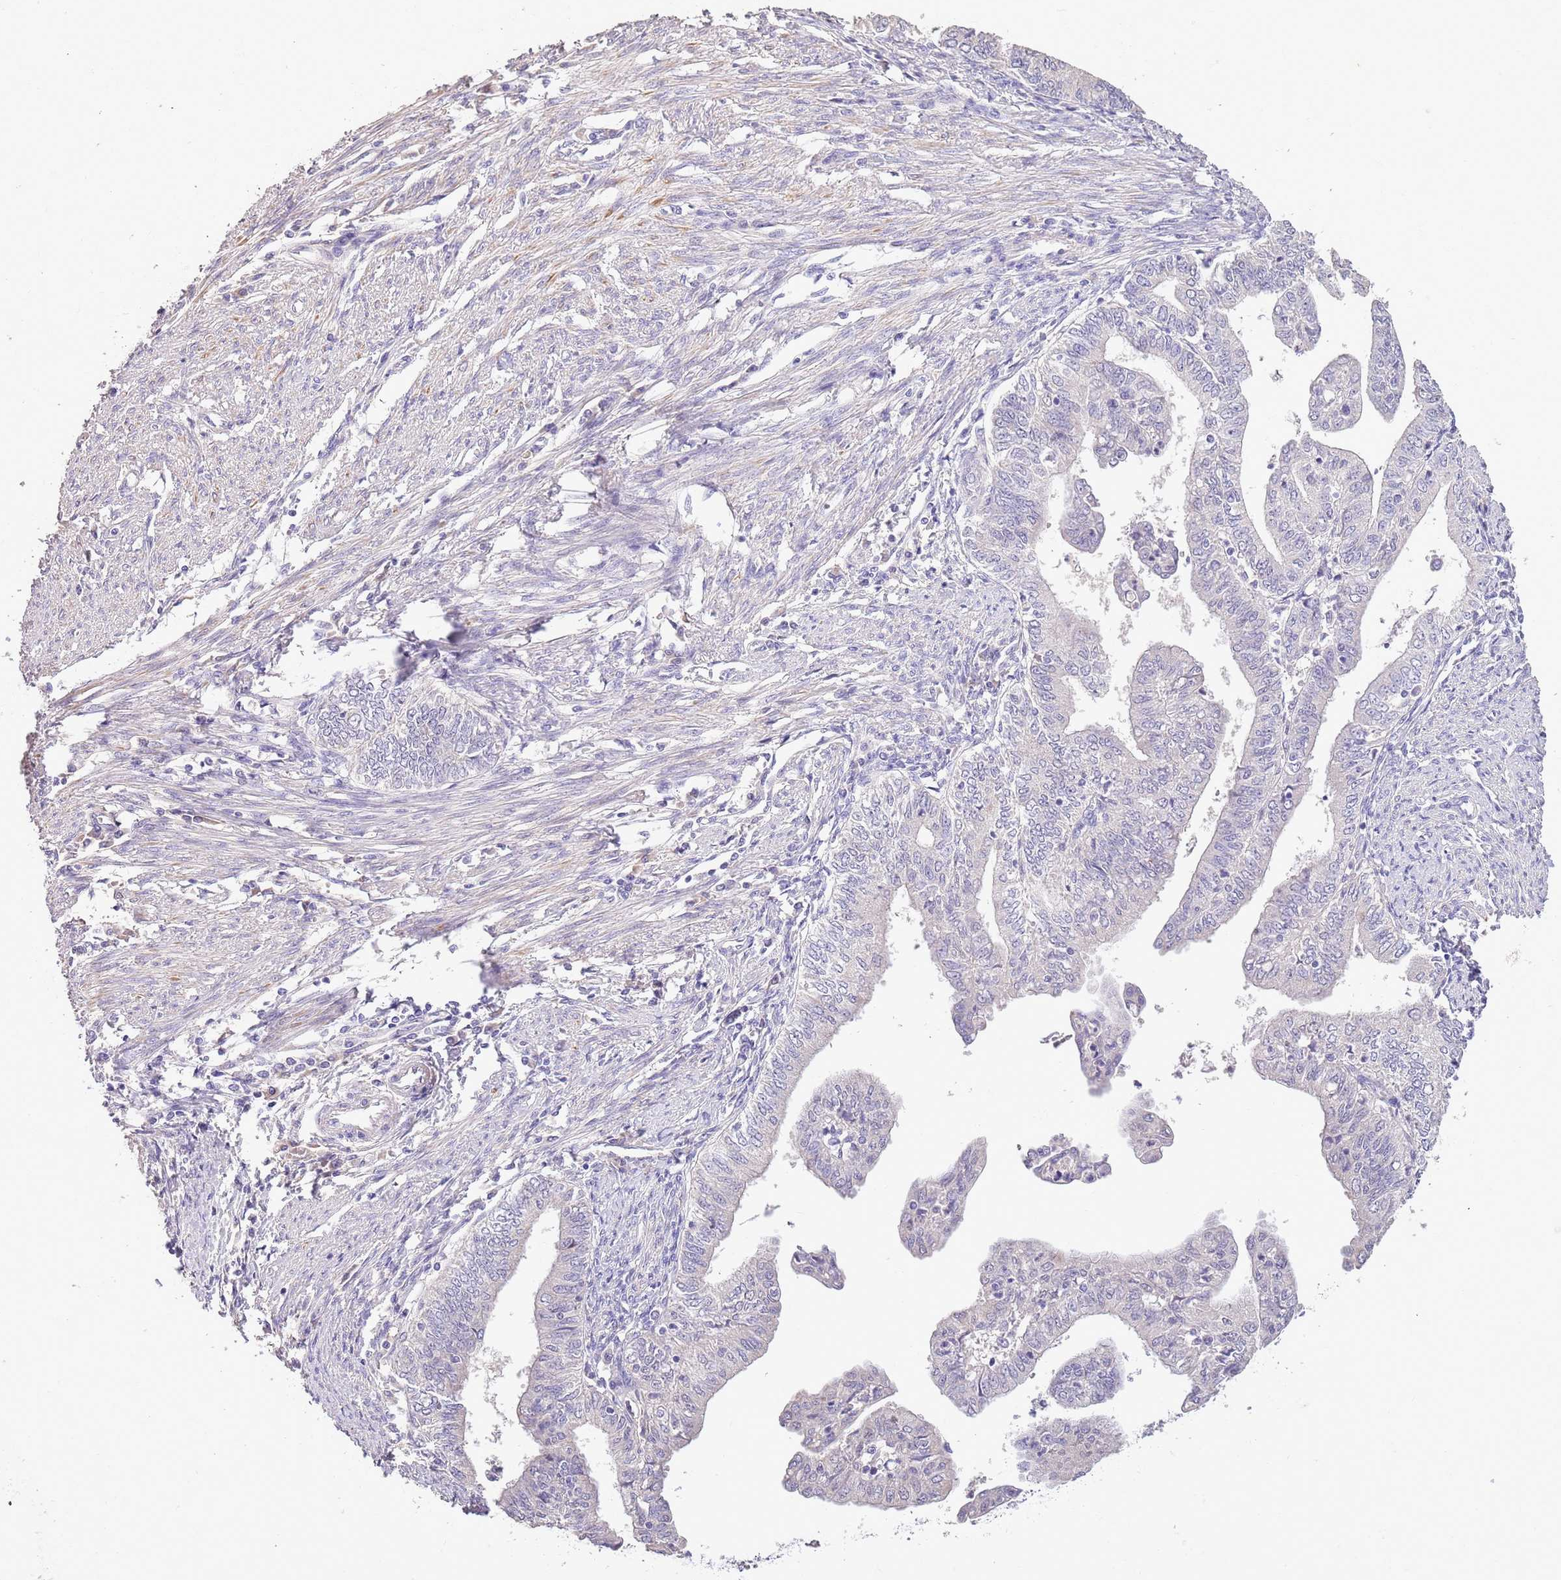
{"staining": {"intensity": "negative", "quantity": "none", "location": "none"}, "tissue": "endometrial cancer", "cell_type": "Tumor cells", "image_type": "cancer", "snomed": [{"axis": "morphology", "description": "Adenocarcinoma, NOS"}, {"axis": "topography", "description": "Endometrium"}], "caption": "Endometrial adenocarcinoma stained for a protein using immunohistochemistry (IHC) shows no expression tumor cells.", "gene": "ZNF658", "patient": {"sex": "female", "age": 66}}